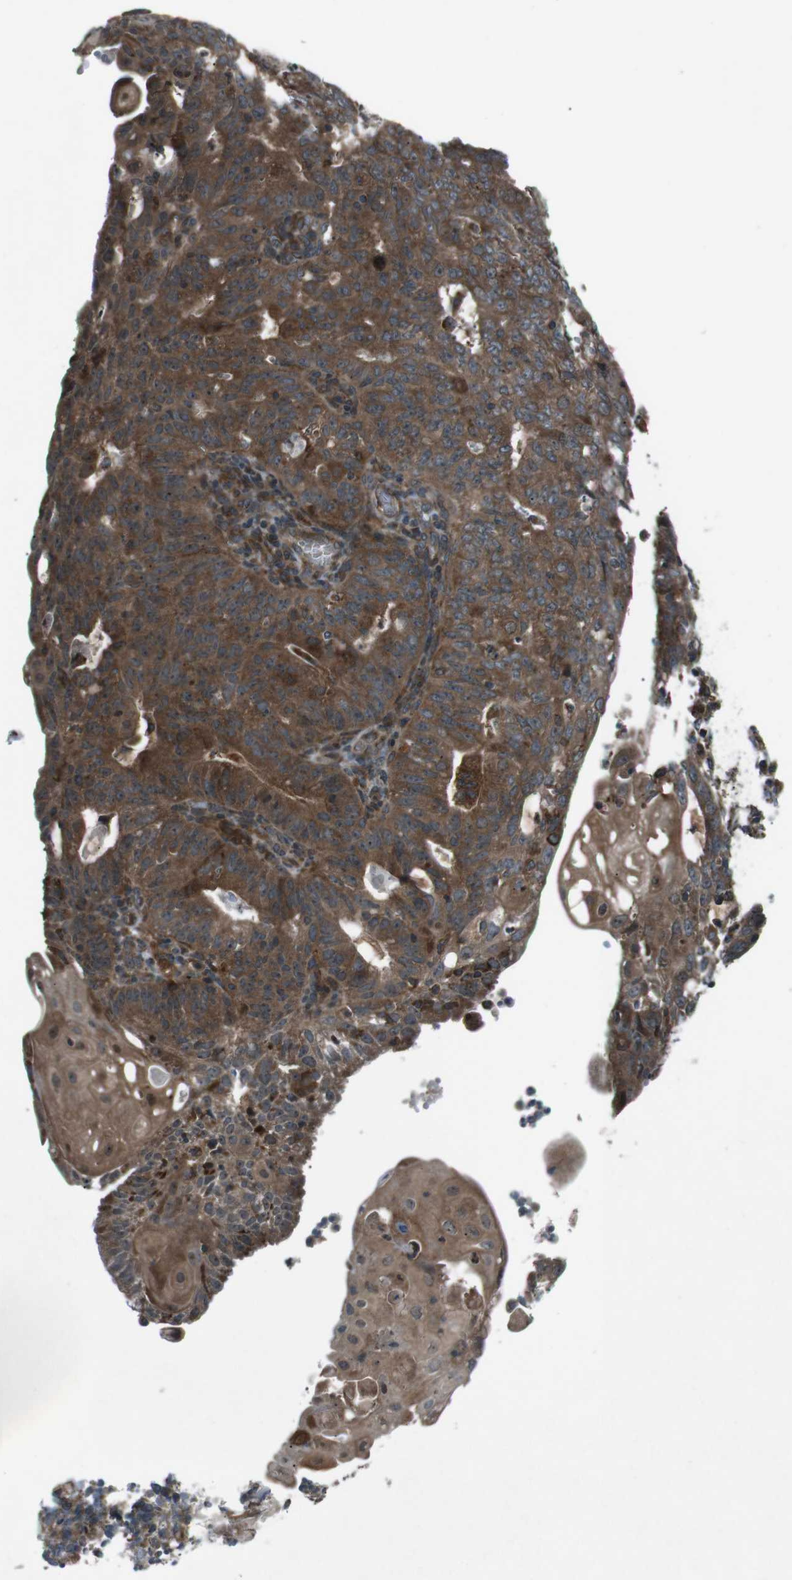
{"staining": {"intensity": "strong", "quantity": ">75%", "location": "cytoplasmic/membranous"}, "tissue": "endometrial cancer", "cell_type": "Tumor cells", "image_type": "cancer", "snomed": [{"axis": "morphology", "description": "Adenocarcinoma, NOS"}, {"axis": "topography", "description": "Endometrium"}], "caption": "A photomicrograph of human endometrial cancer stained for a protein displays strong cytoplasmic/membranous brown staining in tumor cells.", "gene": "SLC27A4", "patient": {"sex": "female", "age": 32}}